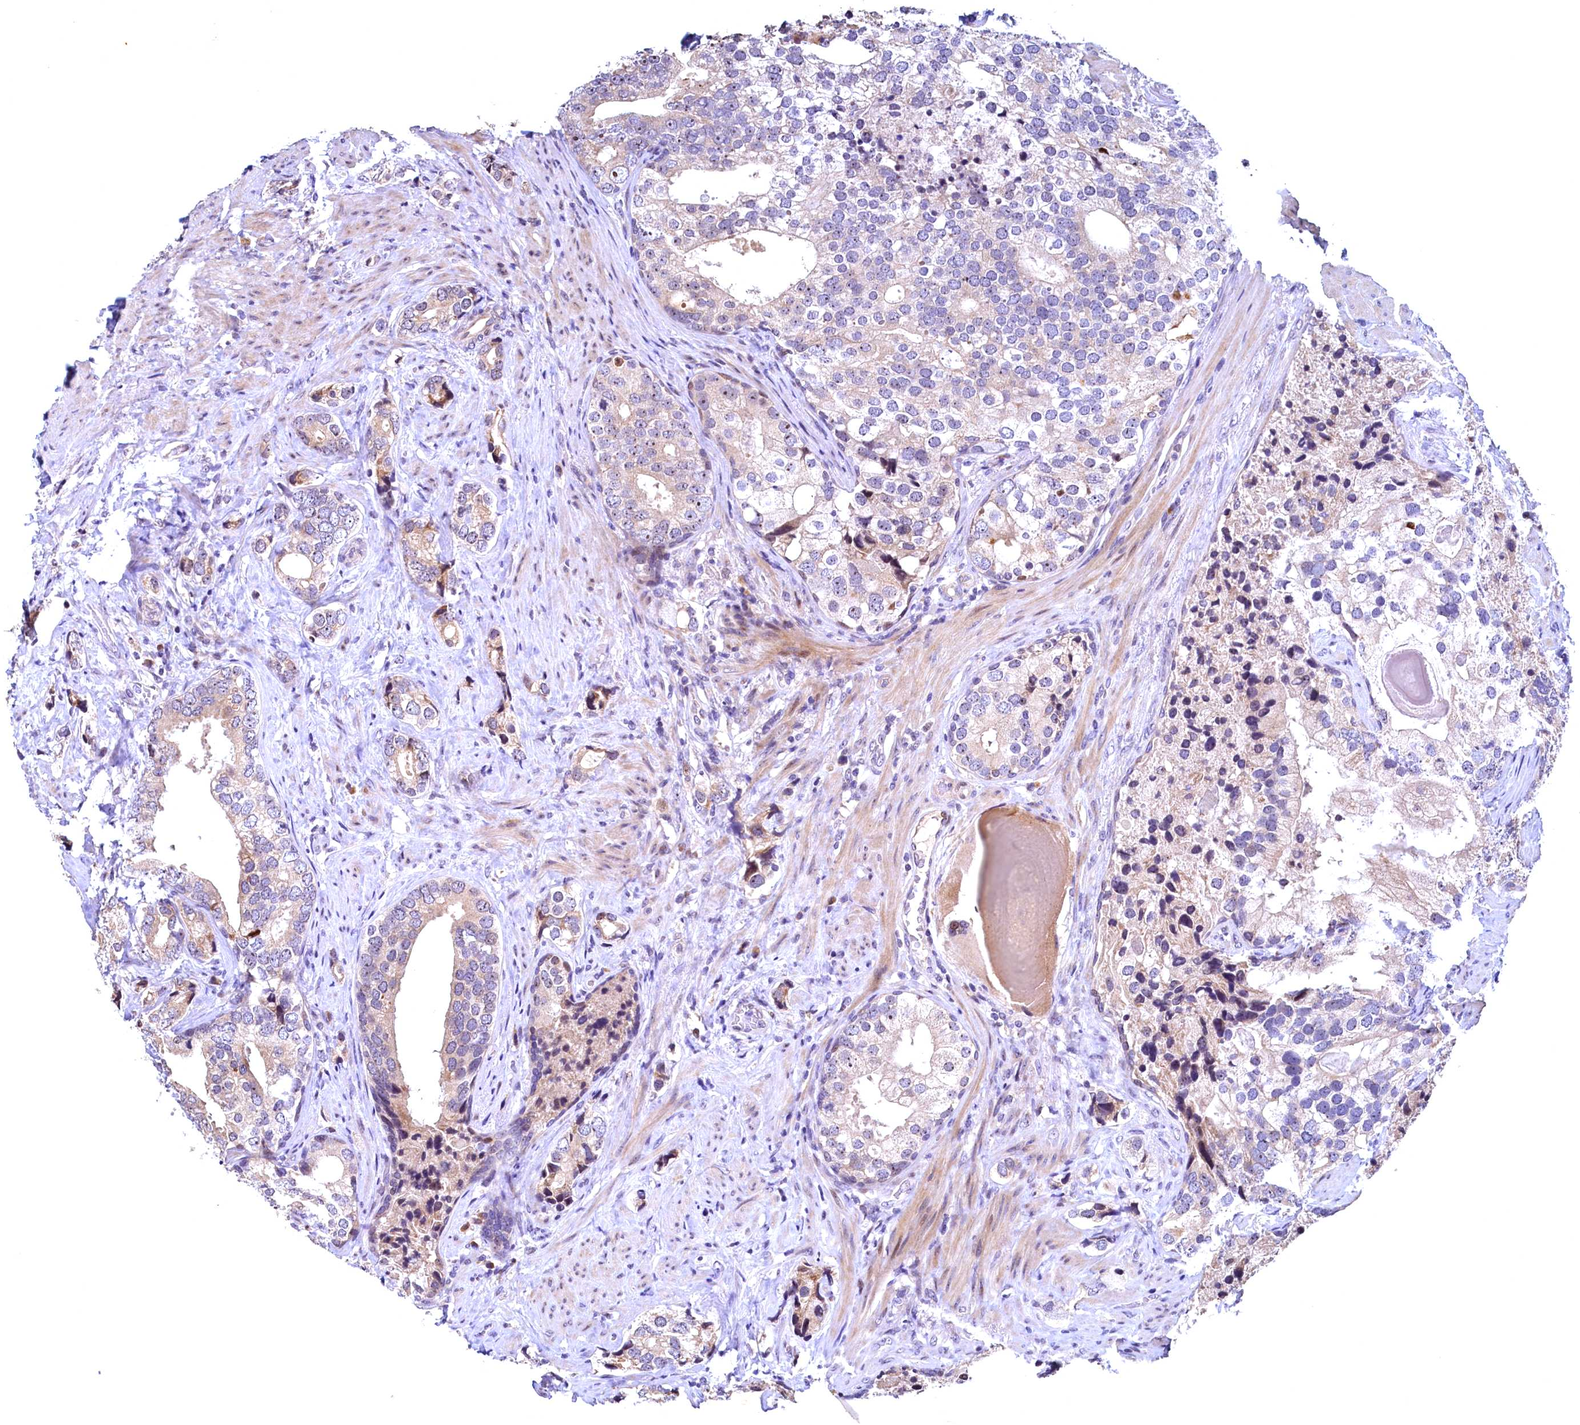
{"staining": {"intensity": "weak", "quantity": "<25%", "location": "cytoplasmic/membranous"}, "tissue": "prostate cancer", "cell_type": "Tumor cells", "image_type": "cancer", "snomed": [{"axis": "morphology", "description": "Adenocarcinoma, High grade"}, {"axis": "topography", "description": "Prostate"}], "caption": "The immunohistochemistry micrograph has no significant positivity in tumor cells of prostate high-grade adenocarcinoma tissue.", "gene": "LATS2", "patient": {"sex": "male", "age": 75}}